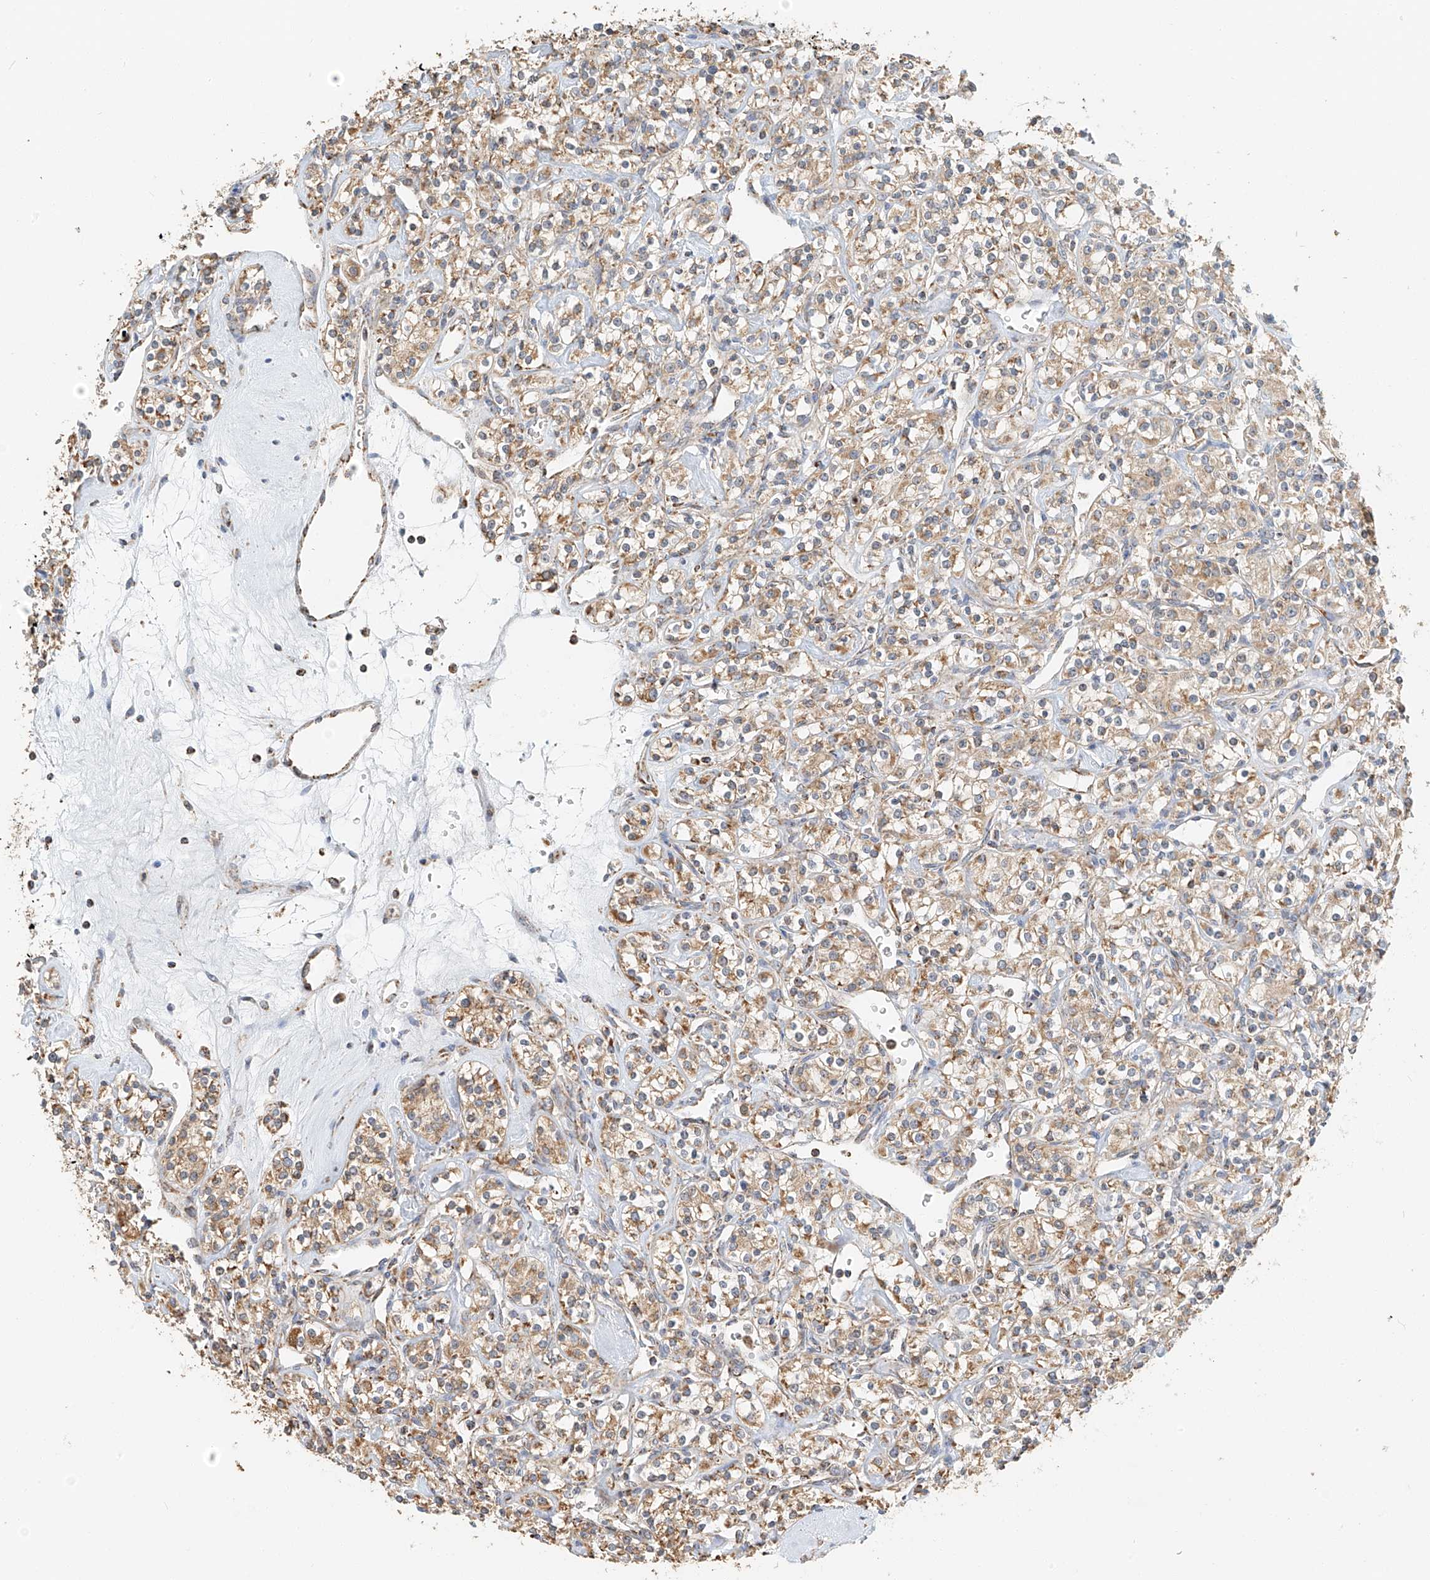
{"staining": {"intensity": "weak", "quantity": ">75%", "location": "cytoplasmic/membranous"}, "tissue": "renal cancer", "cell_type": "Tumor cells", "image_type": "cancer", "snomed": [{"axis": "morphology", "description": "Adenocarcinoma, NOS"}, {"axis": "topography", "description": "Kidney"}], "caption": "Brown immunohistochemical staining in renal adenocarcinoma exhibits weak cytoplasmic/membranous staining in about >75% of tumor cells. (DAB (3,3'-diaminobenzidine) IHC with brightfield microscopy, high magnification).", "gene": "YIPF7", "patient": {"sex": "male", "age": 77}}